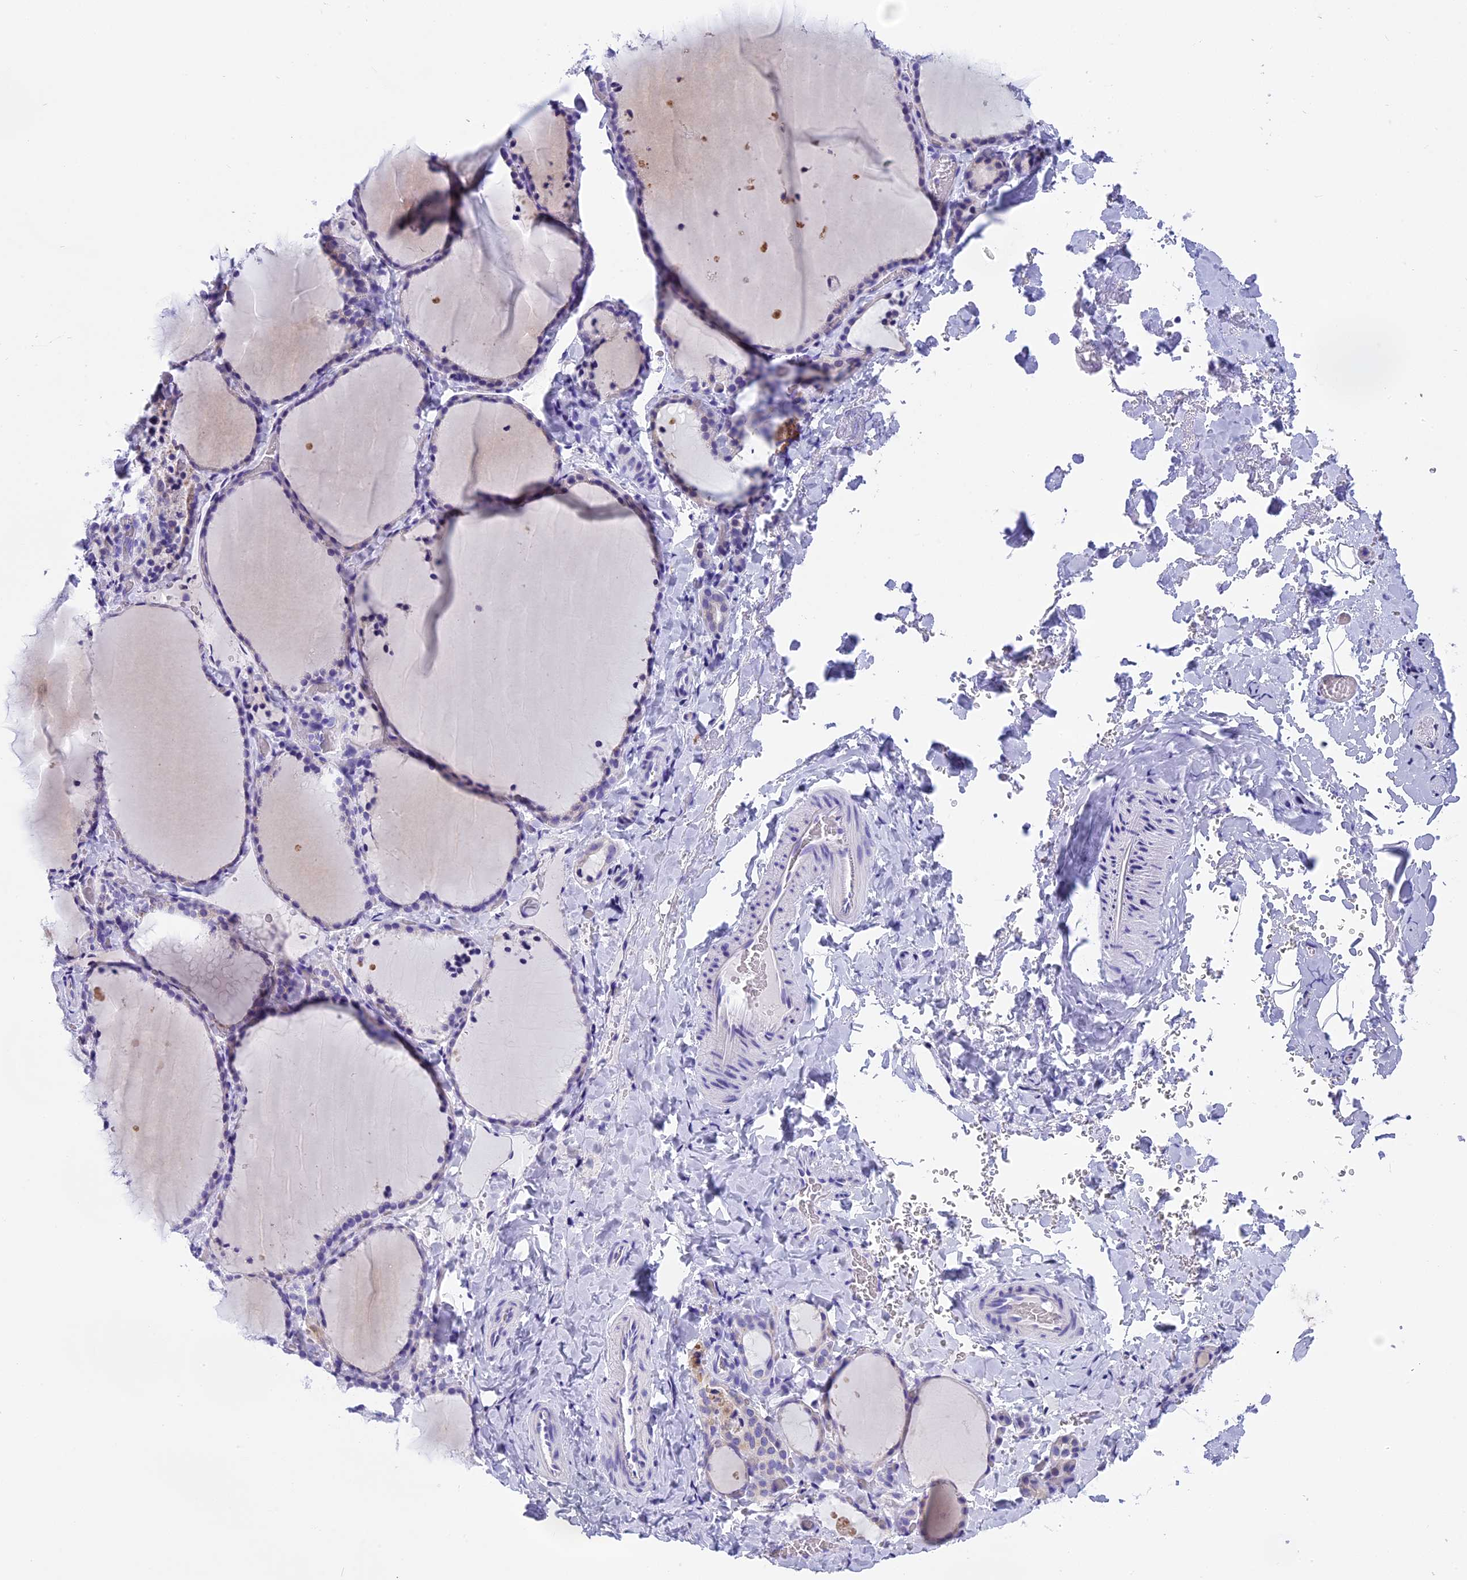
{"staining": {"intensity": "negative", "quantity": "none", "location": "none"}, "tissue": "thyroid gland", "cell_type": "Glandular cells", "image_type": "normal", "snomed": [{"axis": "morphology", "description": "Normal tissue, NOS"}, {"axis": "topography", "description": "Thyroid gland"}], "caption": "Protein analysis of normal thyroid gland reveals no significant positivity in glandular cells. (Brightfield microscopy of DAB (3,3'-diaminobenzidine) IHC at high magnification).", "gene": "KCTD14", "patient": {"sex": "female", "age": 22}}